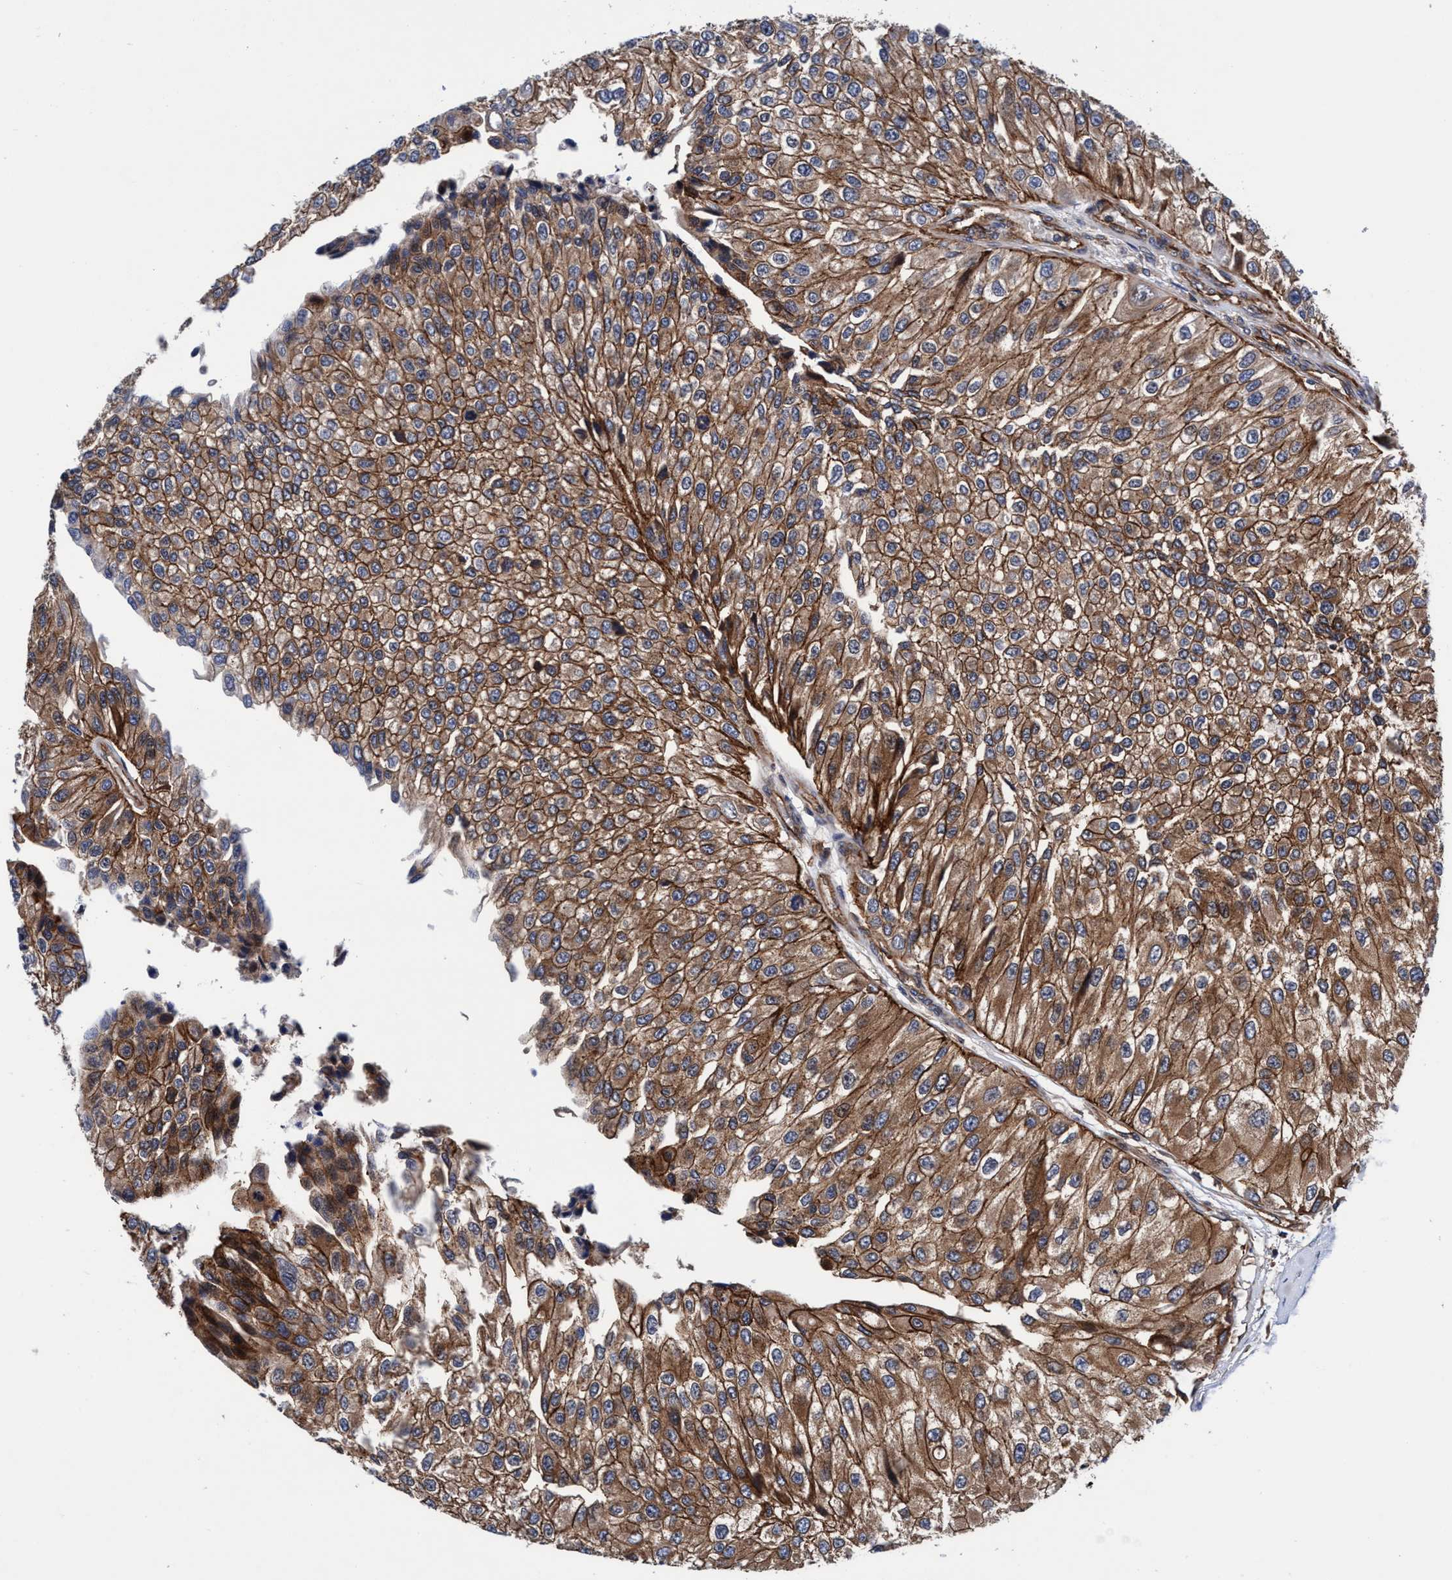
{"staining": {"intensity": "strong", "quantity": ">75%", "location": "cytoplasmic/membranous"}, "tissue": "urothelial cancer", "cell_type": "Tumor cells", "image_type": "cancer", "snomed": [{"axis": "morphology", "description": "Urothelial carcinoma, High grade"}, {"axis": "topography", "description": "Kidney"}, {"axis": "topography", "description": "Urinary bladder"}], "caption": "Human urothelial cancer stained with a brown dye exhibits strong cytoplasmic/membranous positive staining in about >75% of tumor cells.", "gene": "MCM3AP", "patient": {"sex": "male", "age": 77}}